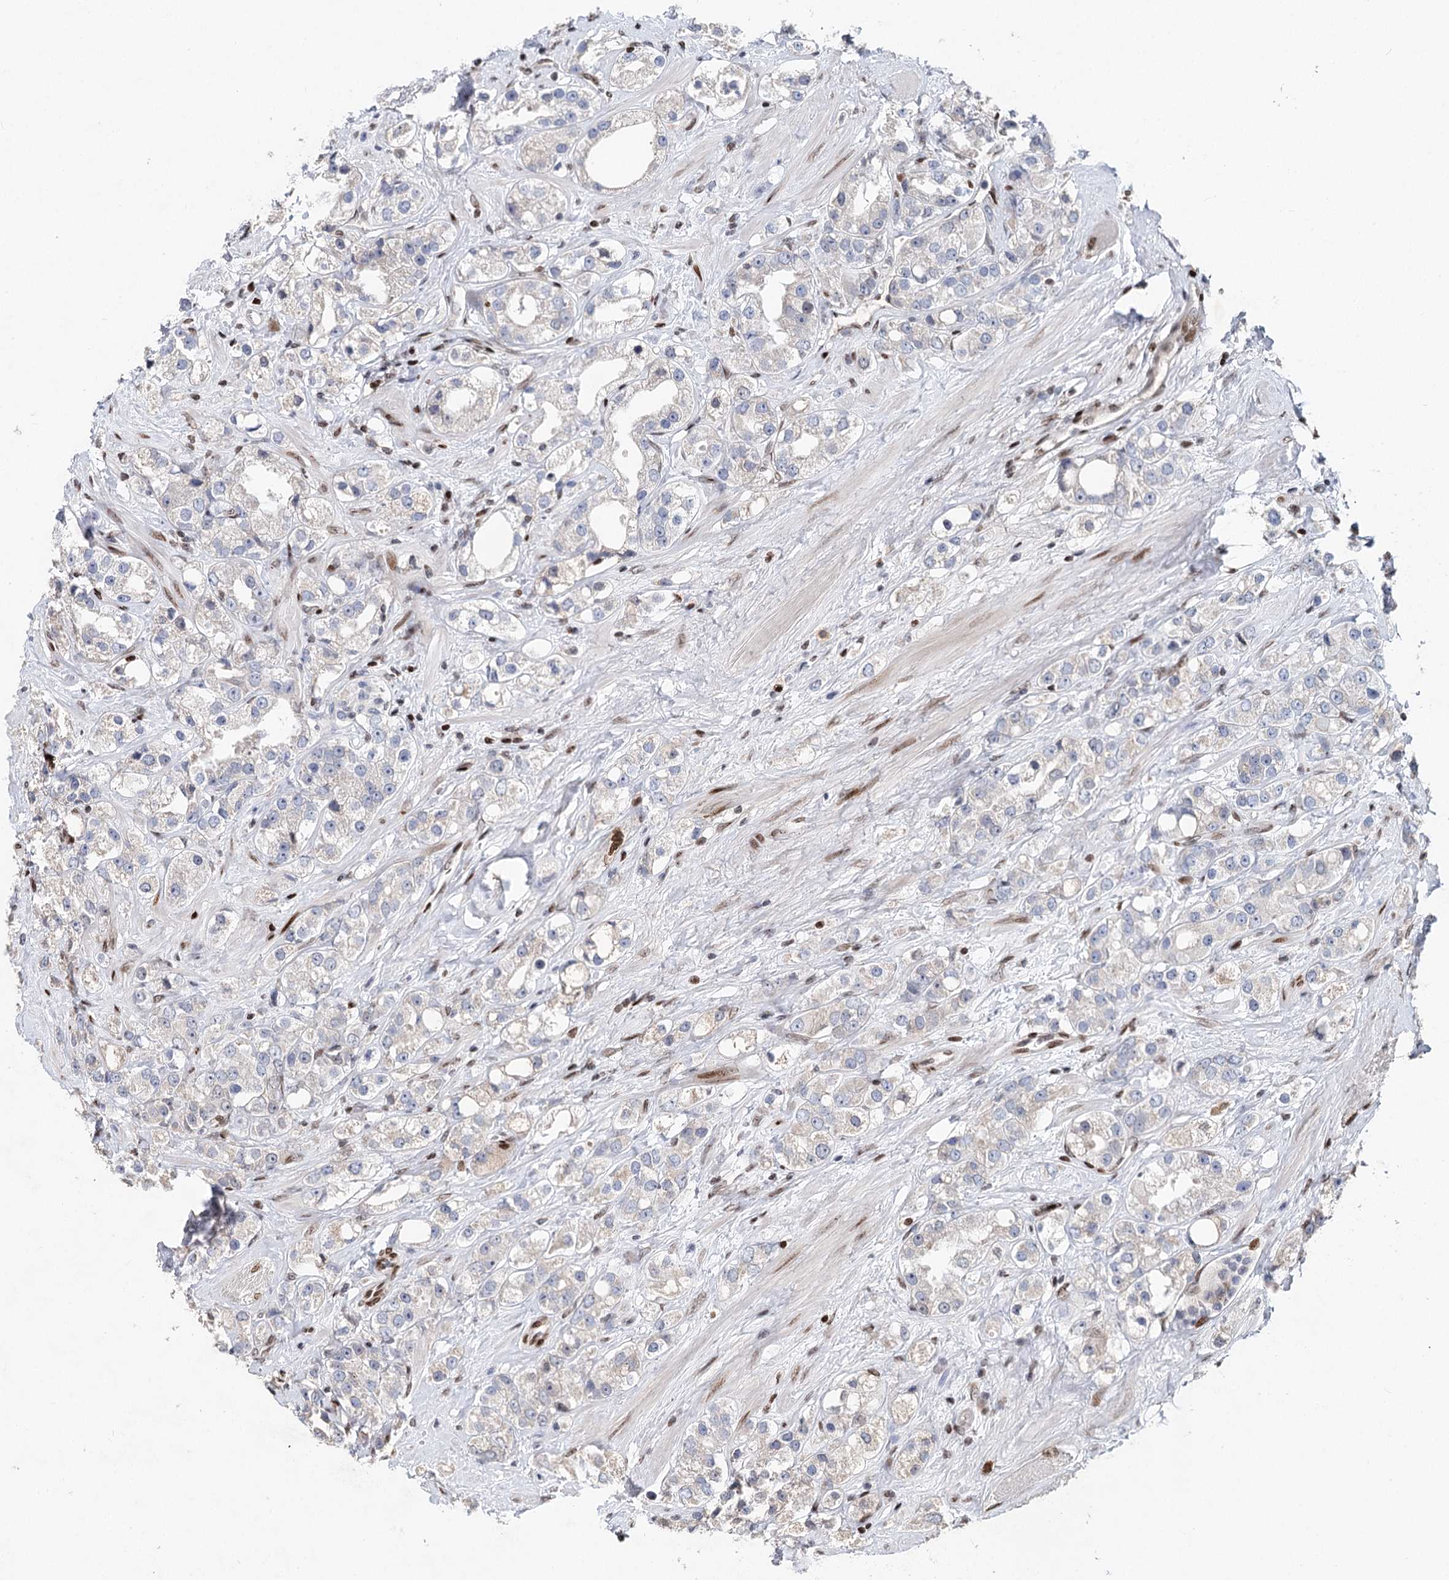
{"staining": {"intensity": "negative", "quantity": "none", "location": "none"}, "tissue": "prostate cancer", "cell_type": "Tumor cells", "image_type": "cancer", "snomed": [{"axis": "morphology", "description": "Adenocarcinoma, NOS"}, {"axis": "topography", "description": "Prostate"}], "caption": "Immunohistochemistry (IHC) of adenocarcinoma (prostate) demonstrates no staining in tumor cells.", "gene": "FRMD4A", "patient": {"sex": "male", "age": 79}}